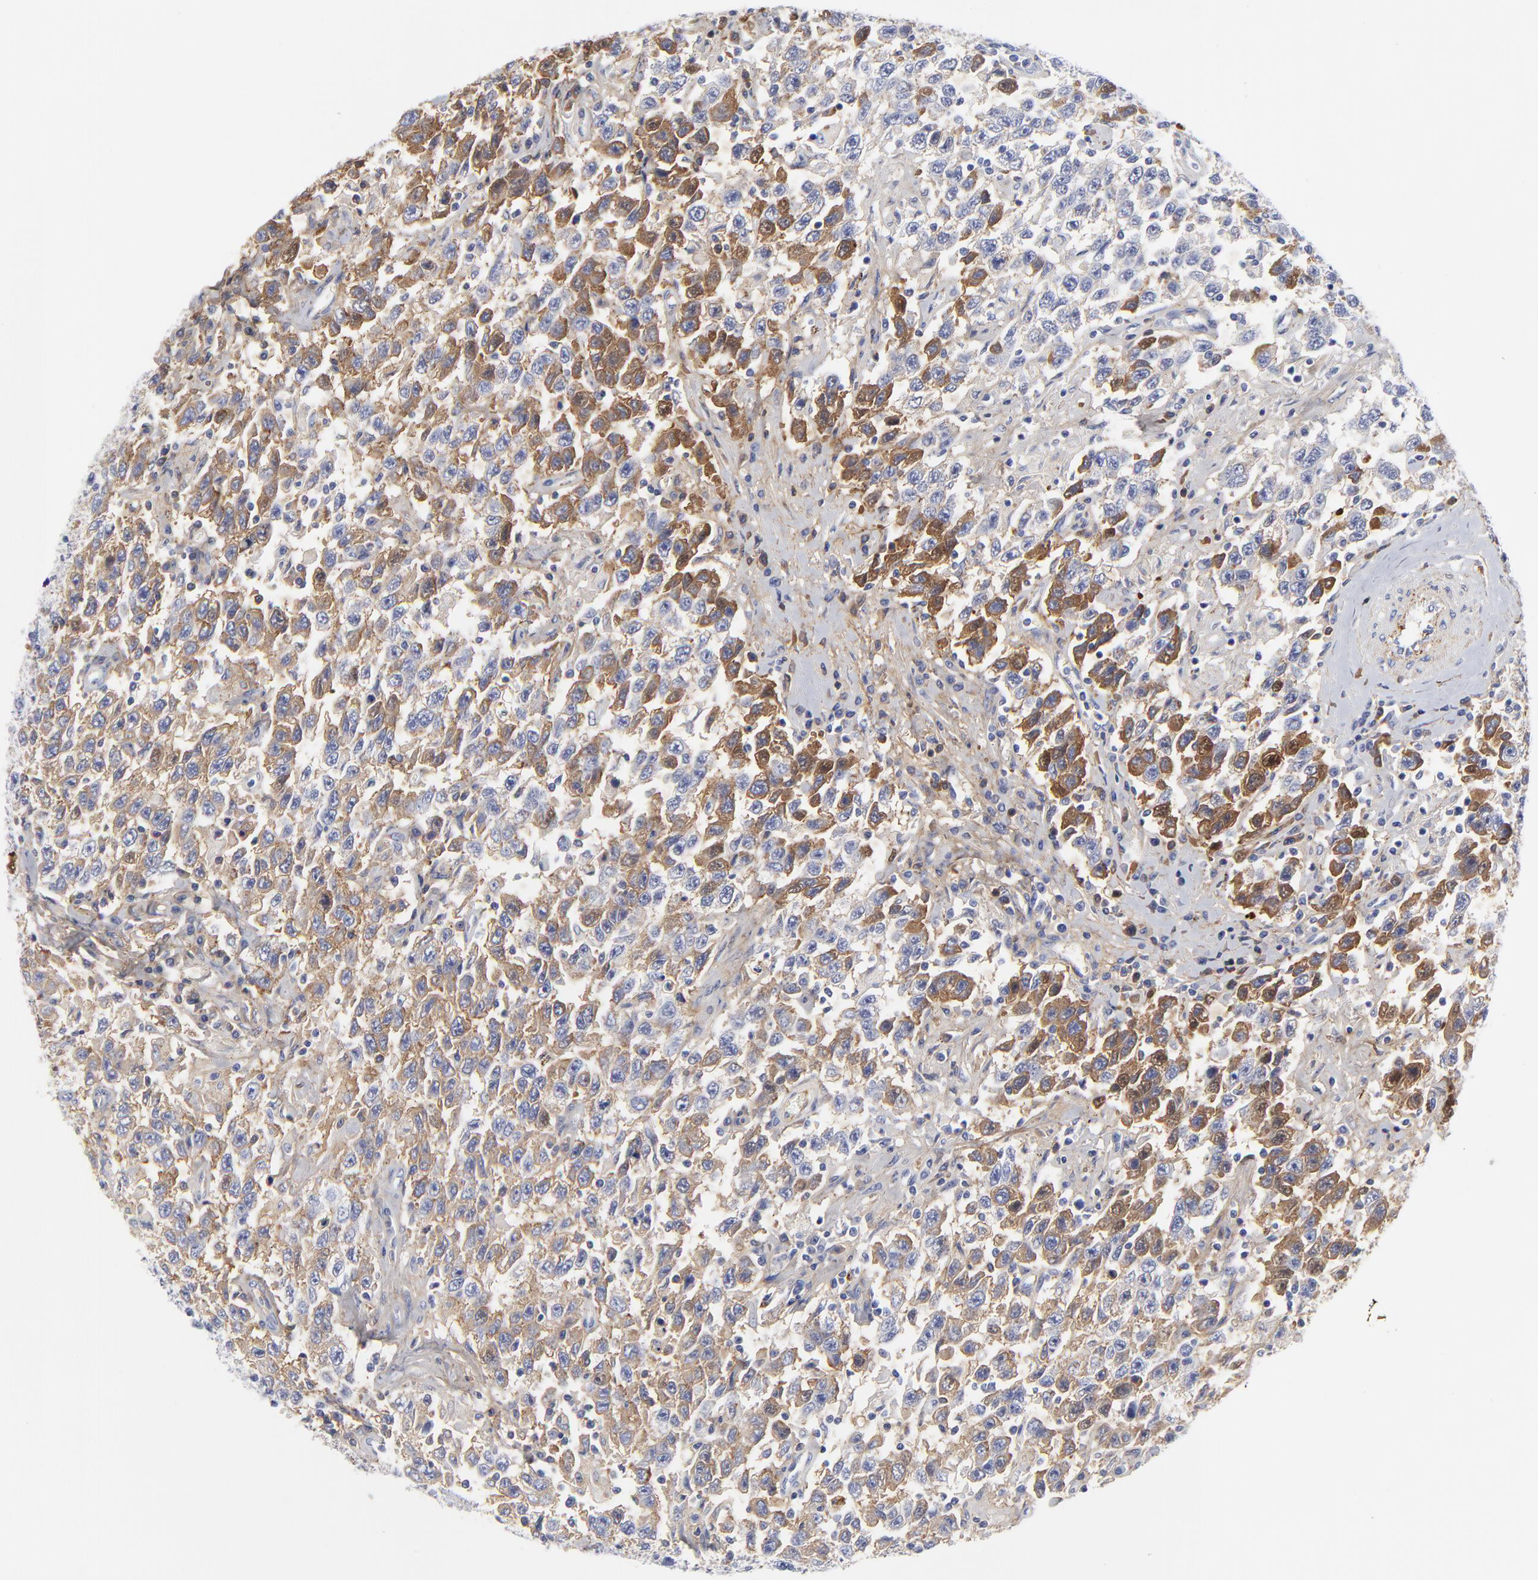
{"staining": {"intensity": "moderate", "quantity": ">75%", "location": "cytoplasmic/membranous"}, "tissue": "testis cancer", "cell_type": "Tumor cells", "image_type": "cancer", "snomed": [{"axis": "morphology", "description": "Seminoma, NOS"}, {"axis": "topography", "description": "Testis"}], "caption": "Immunohistochemistry (IHC) image of neoplastic tissue: seminoma (testis) stained using IHC reveals medium levels of moderate protein expression localized specifically in the cytoplasmic/membranous of tumor cells, appearing as a cytoplasmic/membranous brown color.", "gene": "DCN", "patient": {"sex": "male", "age": 41}}